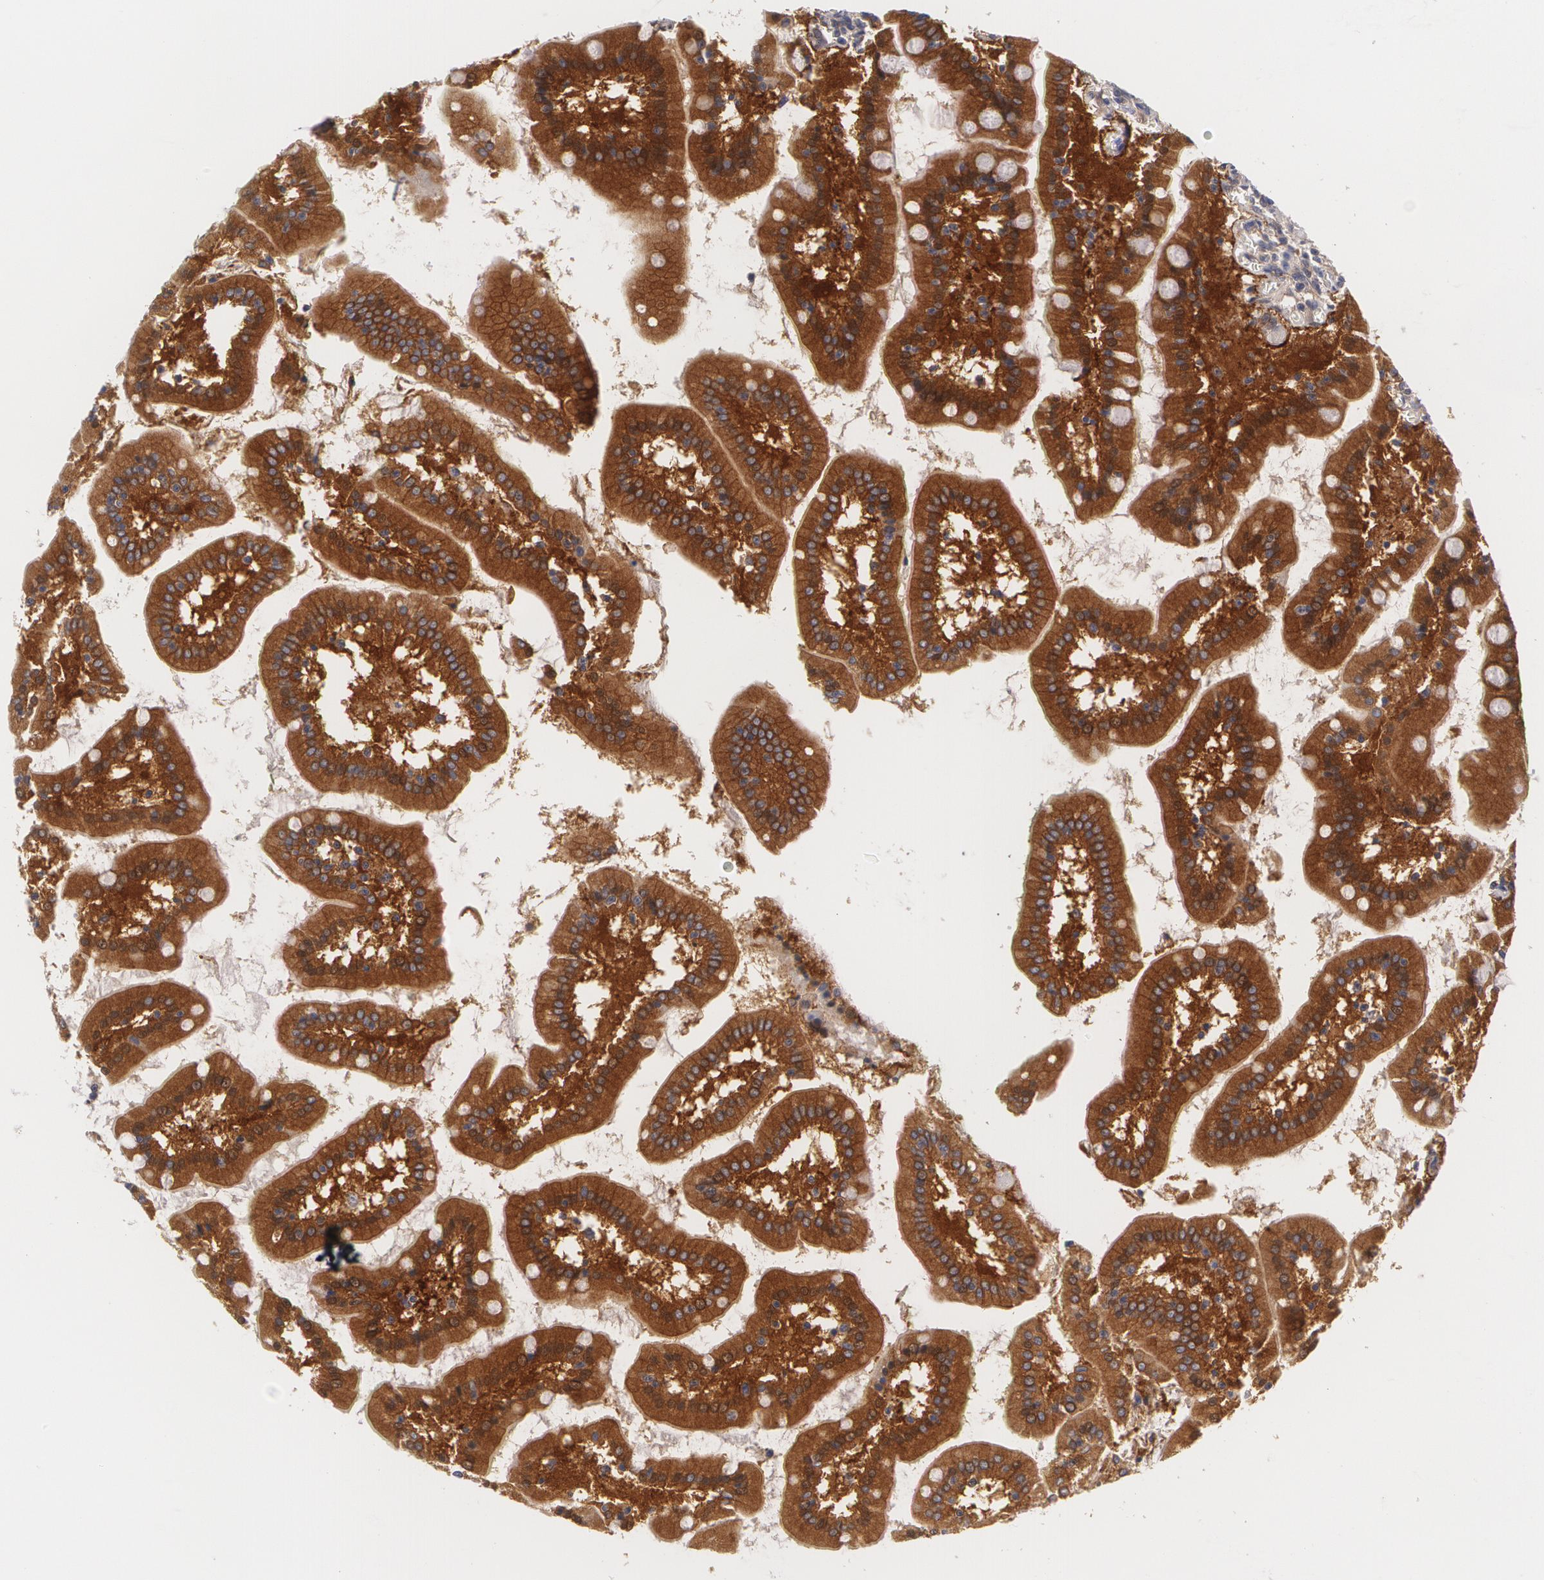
{"staining": {"intensity": "strong", "quantity": ">75%", "location": "cytoplasmic/membranous"}, "tissue": "small intestine", "cell_type": "Glandular cells", "image_type": "normal", "snomed": [{"axis": "morphology", "description": "Normal tissue, NOS"}, {"axis": "topography", "description": "Small intestine"}], "caption": "Protein expression by immunohistochemistry (IHC) reveals strong cytoplasmic/membranous positivity in approximately >75% of glandular cells in benign small intestine.", "gene": "CASK", "patient": {"sex": "male", "age": 59}}